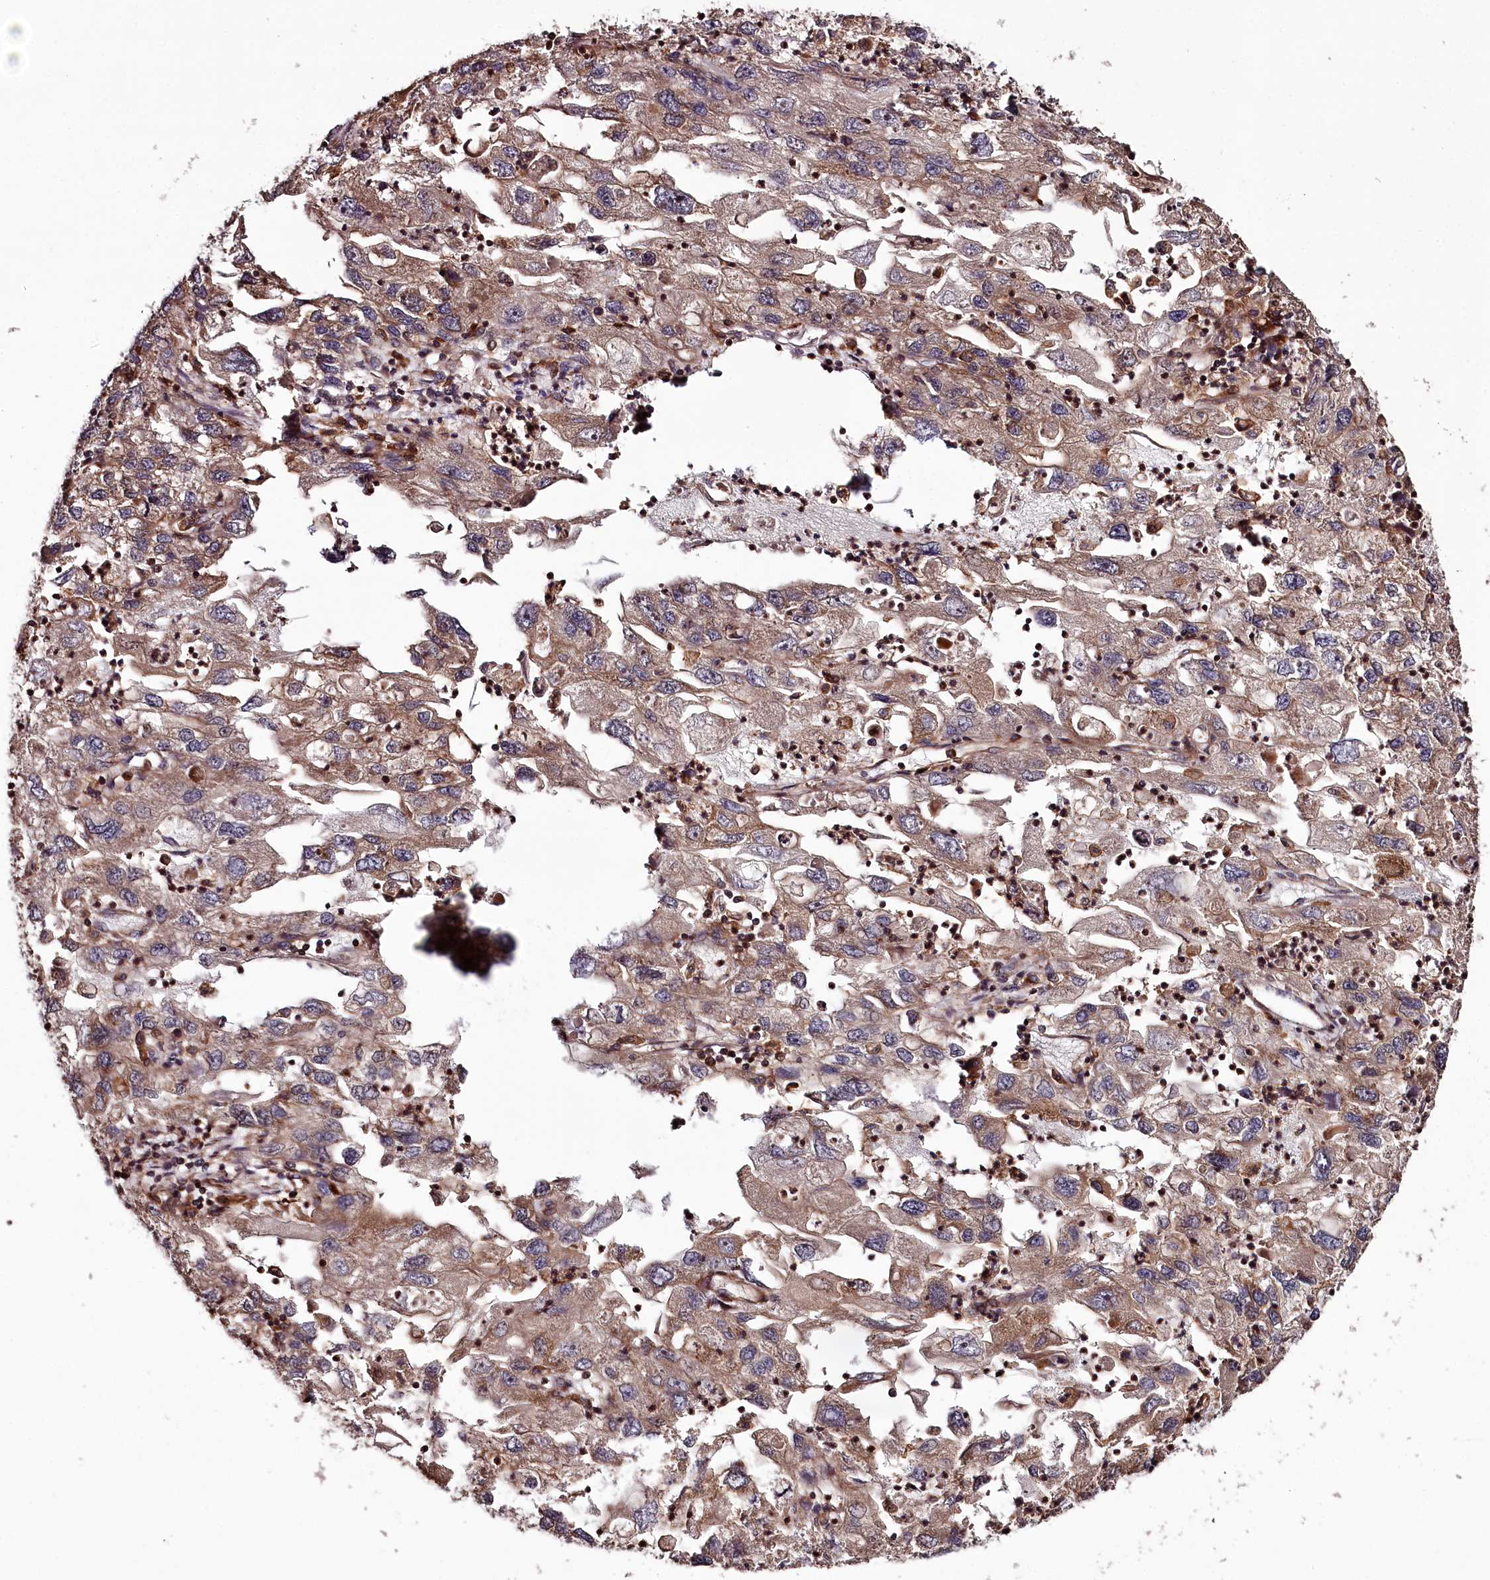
{"staining": {"intensity": "moderate", "quantity": ">75%", "location": "cytoplasmic/membranous"}, "tissue": "endometrial cancer", "cell_type": "Tumor cells", "image_type": "cancer", "snomed": [{"axis": "morphology", "description": "Adenocarcinoma, NOS"}, {"axis": "topography", "description": "Endometrium"}], "caption": "Brown immunohistochemical staining in human endometrial cancer exhibits moderate cytoplasmic/membranous positivity in about >75% of tumor cells.", "gene": "KIF14", "patient": {"sex": "female", "age": 49}}